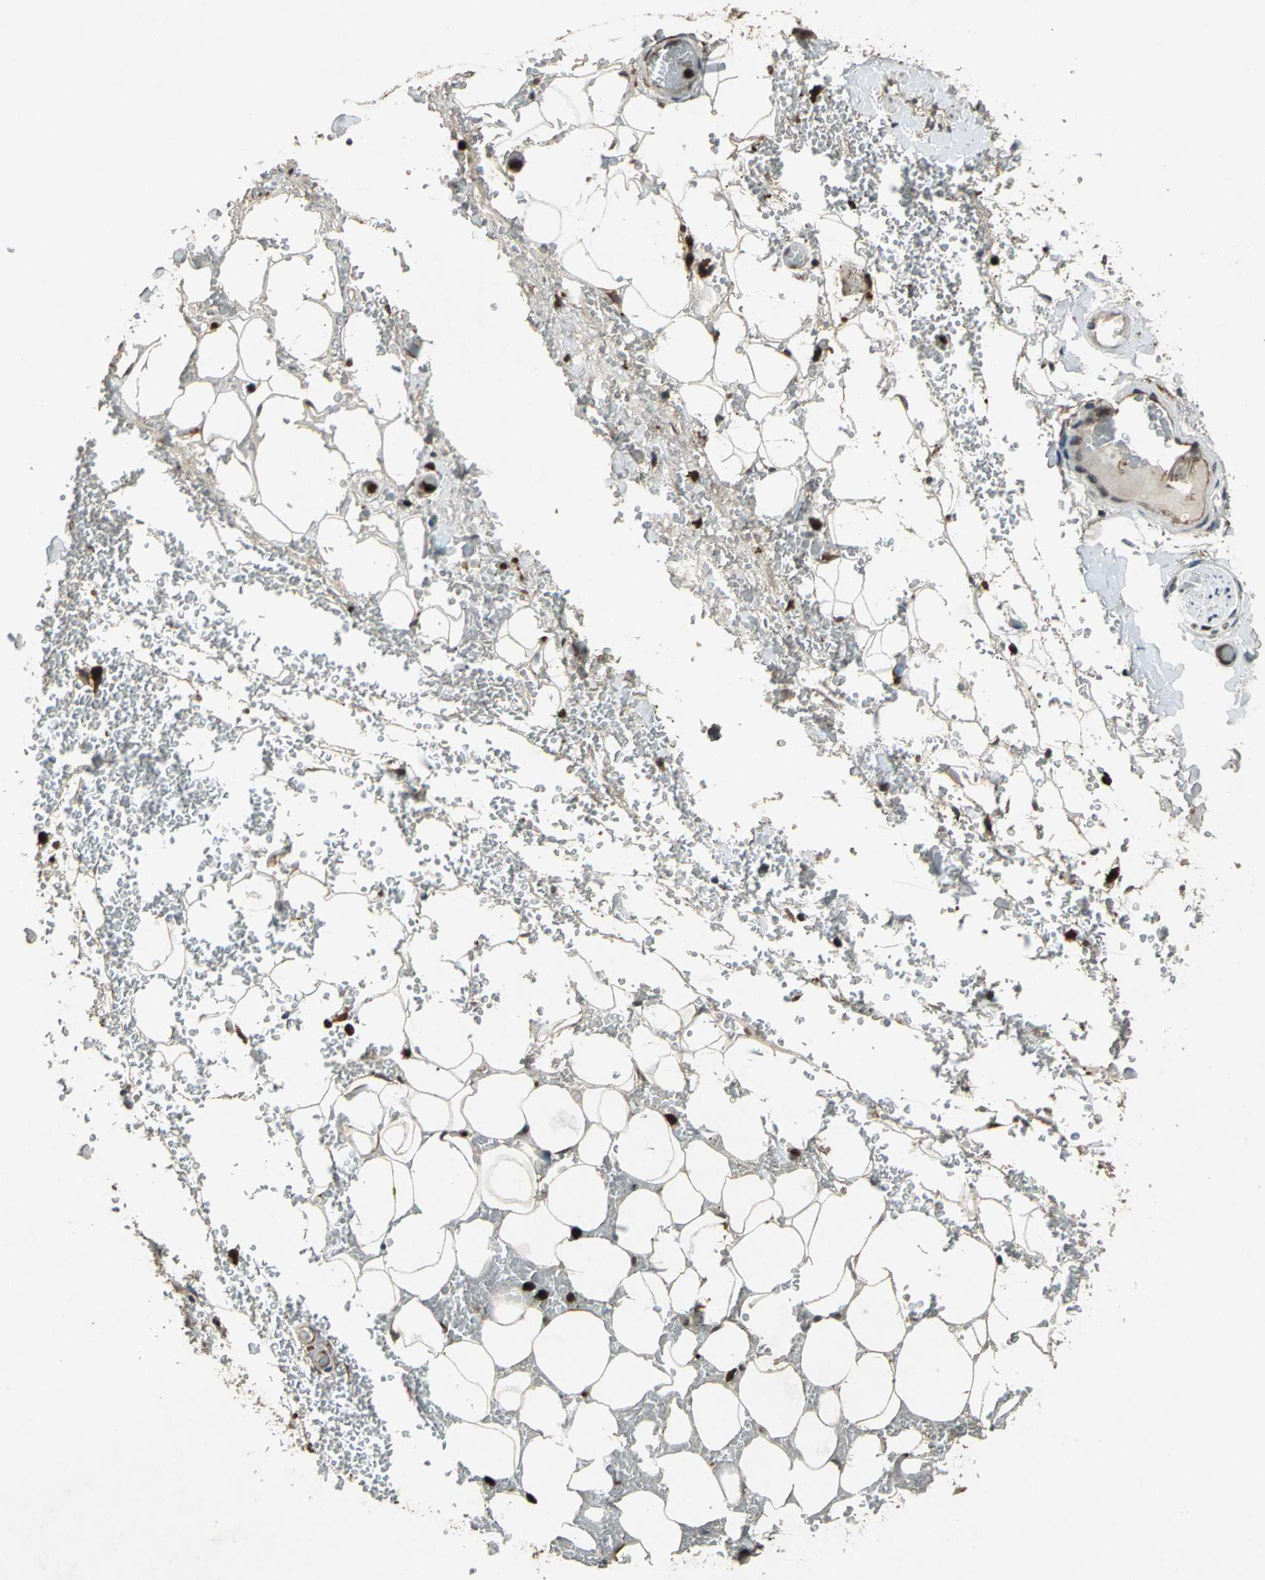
{"staining": {"intensity": "moderate", "quantity": ">75%", "location": "cytoplasmic/membranous"}, "tissue": "adipose tissue", "cell_type": "Adipocytes", "image_type": "normal", "snomed": [{"axis": "morphology", "description": "Normal tissue, NOS"}, {"axis": "morphology", "description": "Inflammation, NOS"}, {"axis": "topography", "description": "Breast"}], "caption": "A medium amount of moderate cytoplasmic/membranous expression is identified in about >75% of adipocytes in unremarkable adipose tissue. The protein is shown in brown color, while the nuclei are stained blue.", "gene": "PYCARD", "patient": {"sex": "female", "age": 65}}